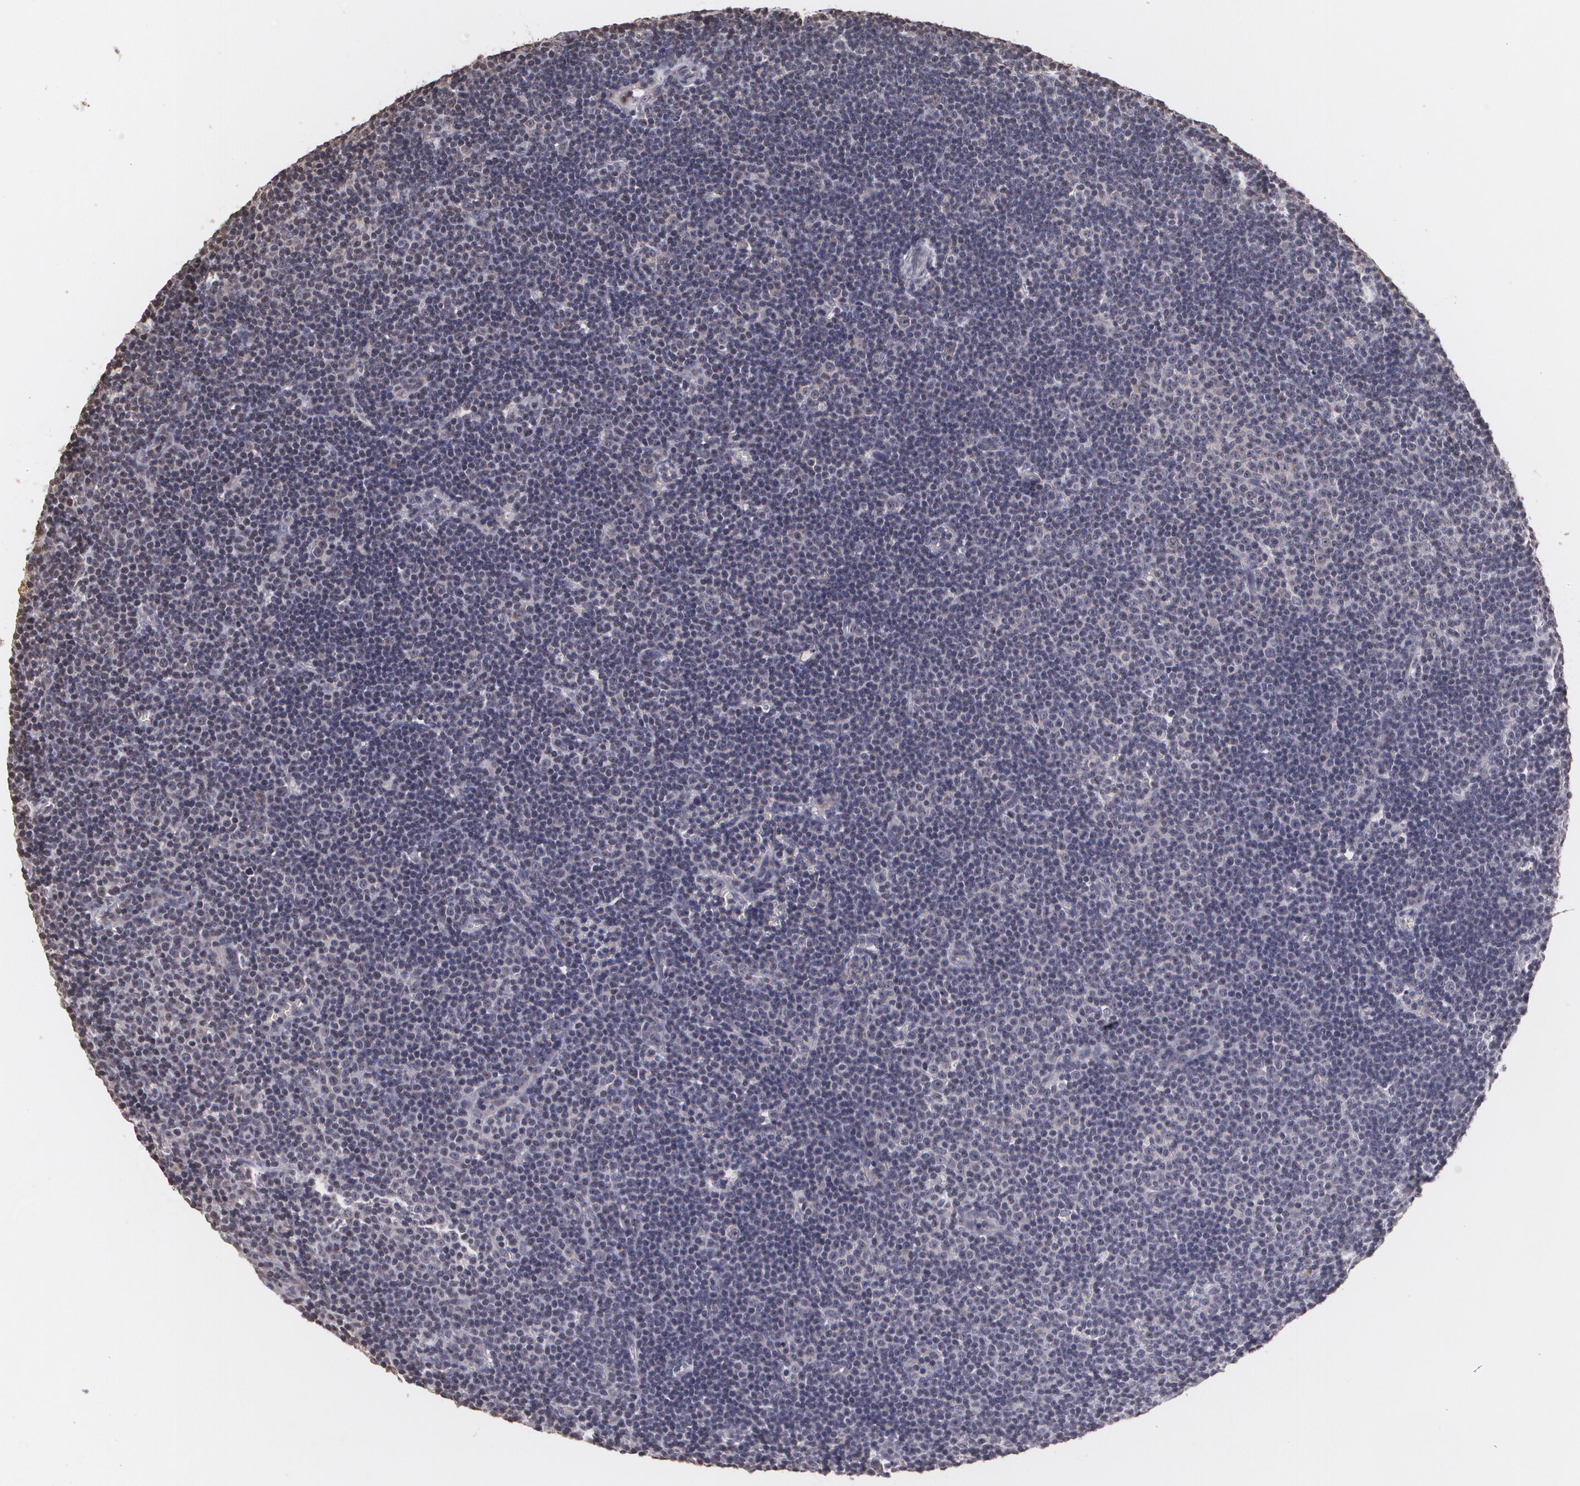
{"staining": {"intensity": "negative", "quantity": "none", "location": "none"}, "tissue": "lymphoma", "cell_type": "Tumor cells", "image_type": "cancer", "snomed": [{"axis": "morphology", "description": "Malignant lymphoma, non-Hodgkin's type, Low grade"}, {"axis": "topography", "description": "Lymph node"}], "caption": "Malignant lymphoma, non-Hodgkin's type (low-grade) was stained to show a protein in brown. There is no significant positivity in tumor cells.", "gene": "THRB", "patient": {"sex": "male", "age": 57}}